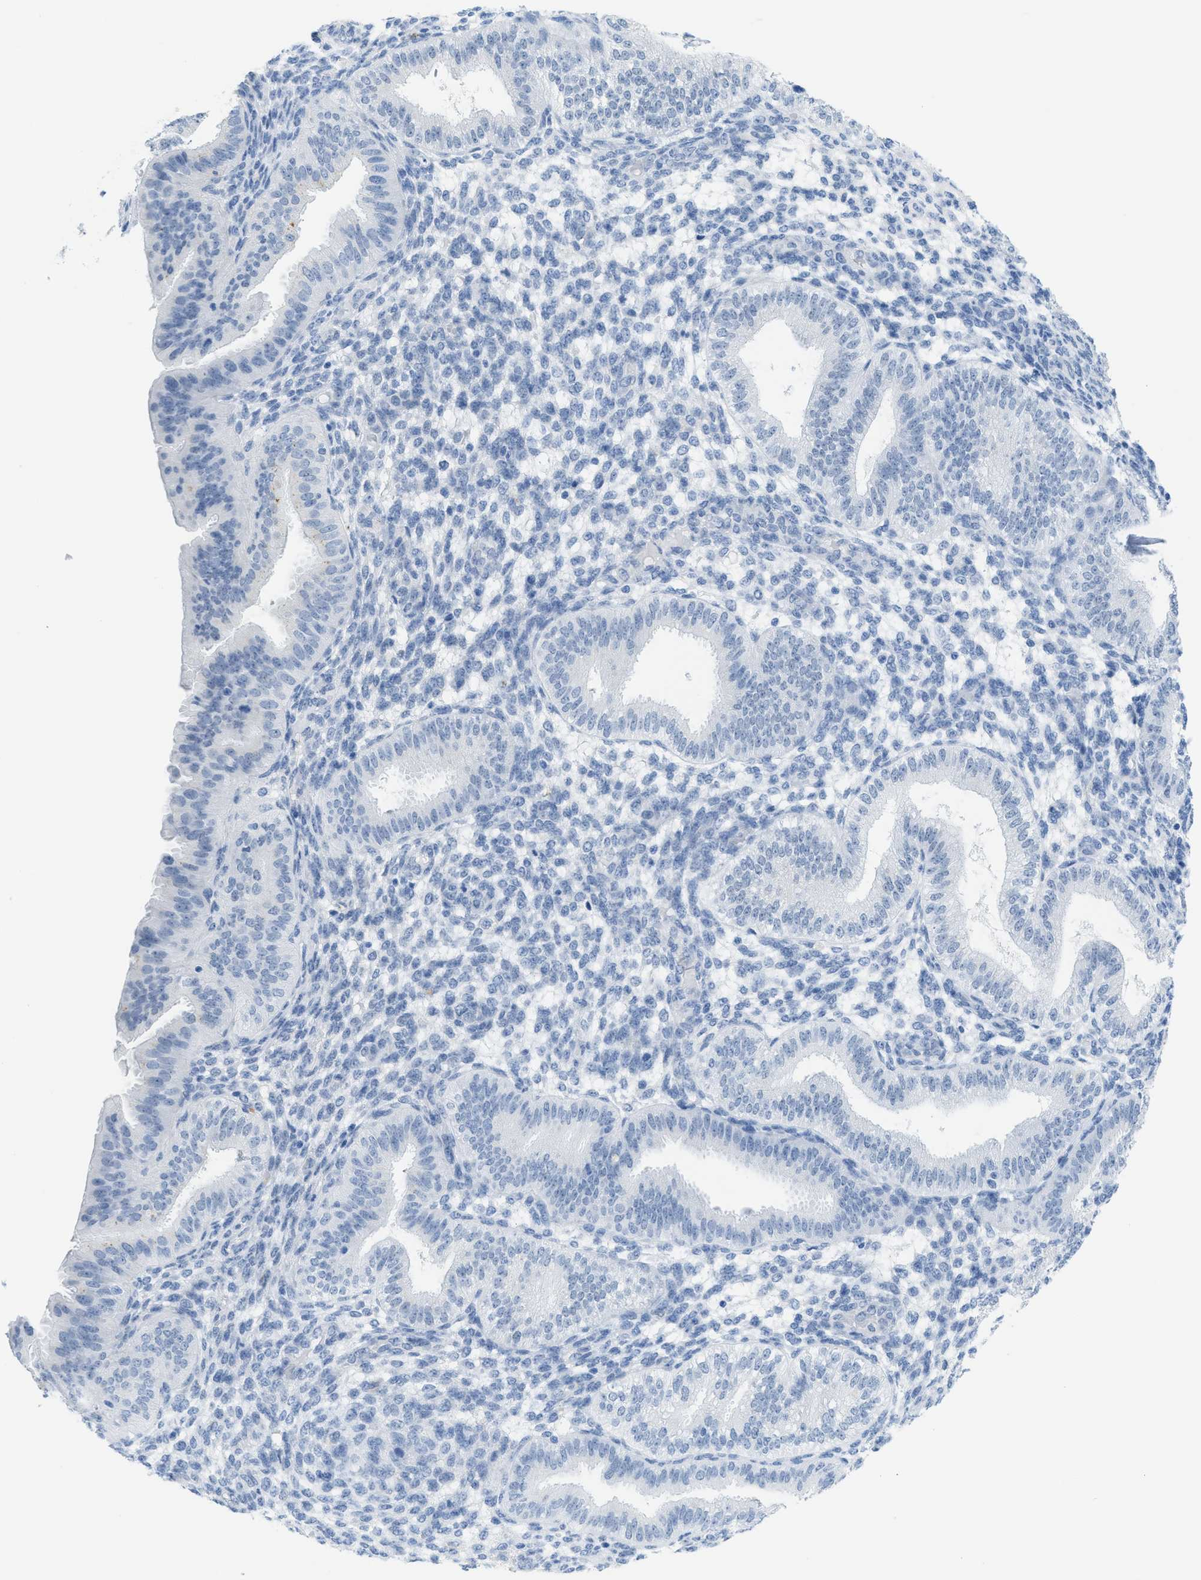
{"staining": {"intensity": "negative", "quantity": "none", "location": "none"}, "tissue": "endometrium", "cell_type": "Cells in endometrial stroma", "image_type": "normal", "snomed": [{"axis": "morphology", "description": "Normal tissue, NOS"}, {"axis": "topography", "description": "Endometrium"}], "caption": "IHC of unremarkable human endometrium exhibits no staining in cells in endometrial stroma.", "gene": "WDR4", "patient": {"sex": "female", "age": 39}}